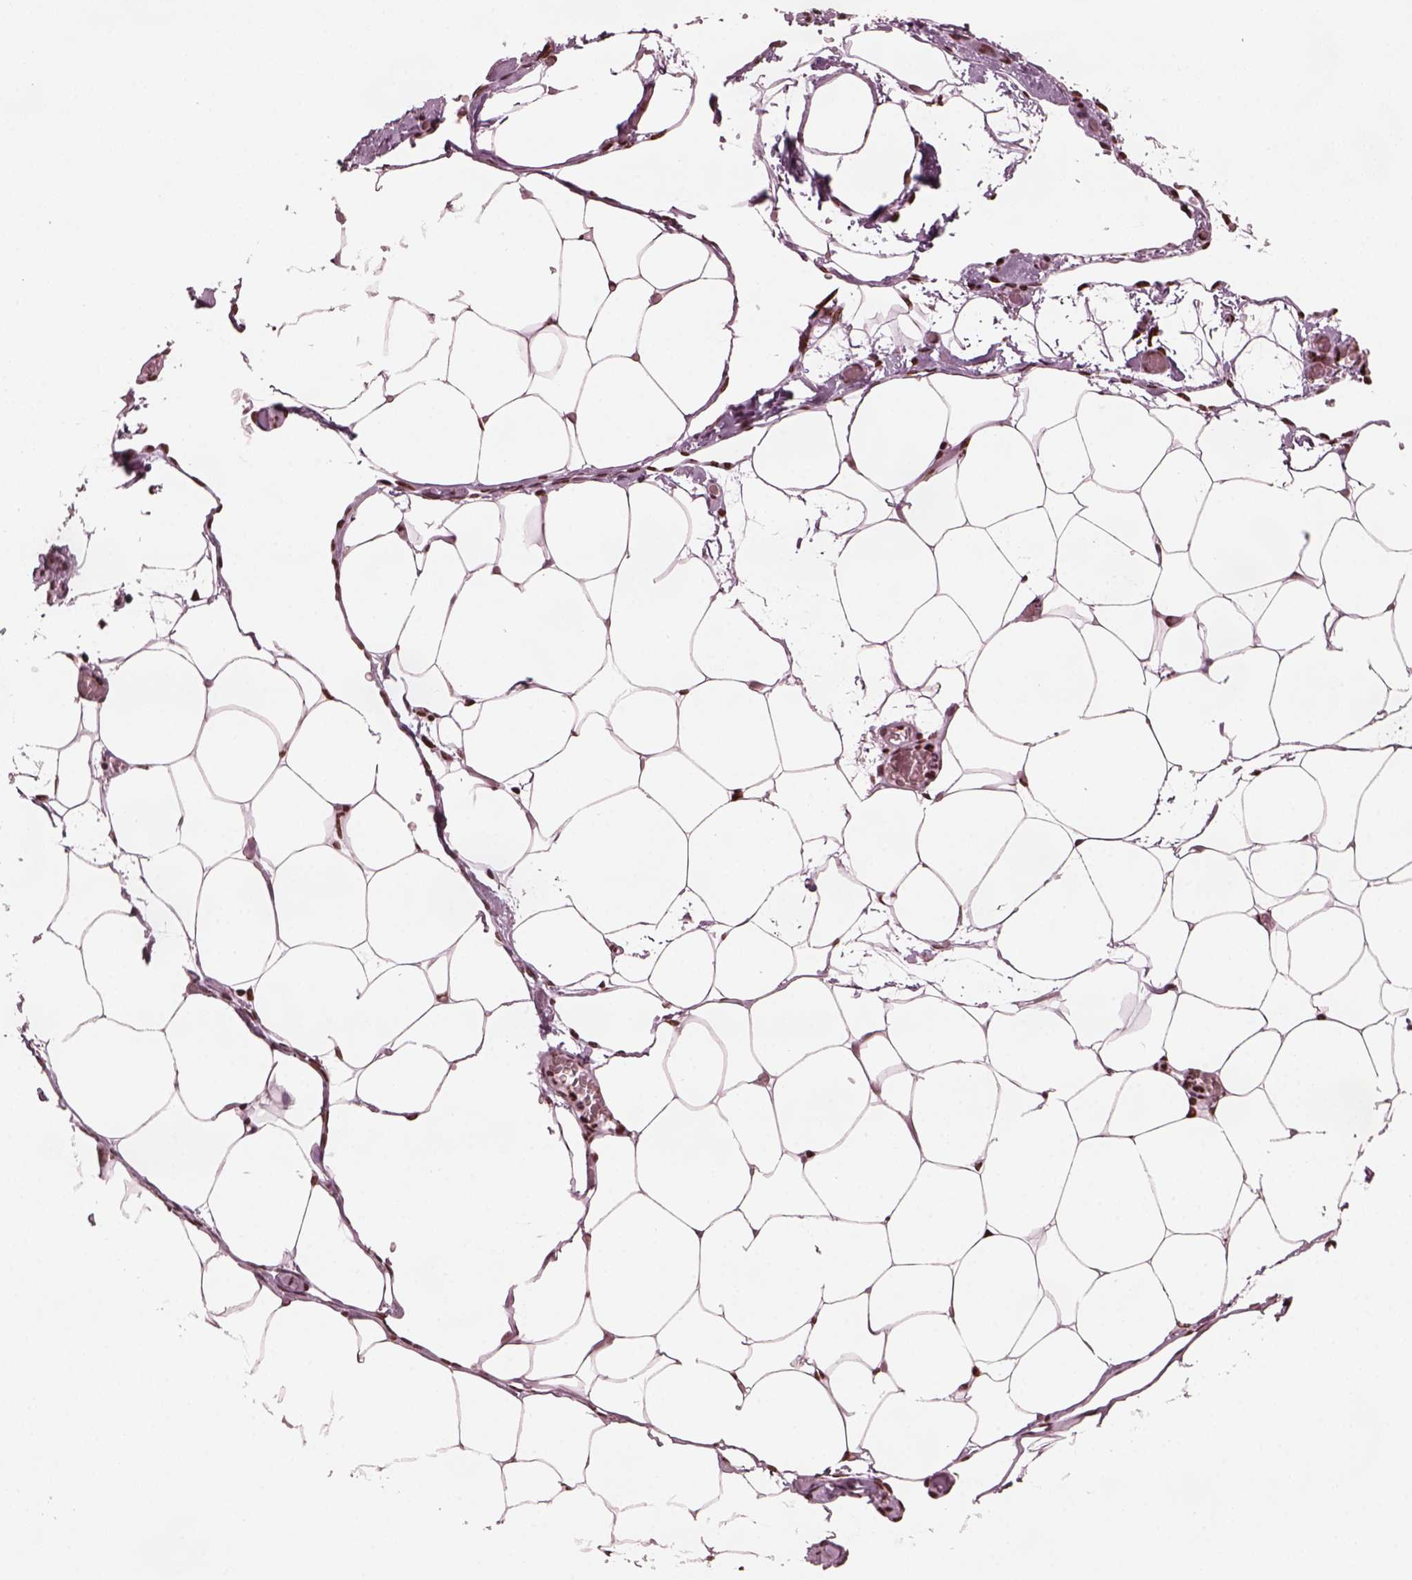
{"staining": {"intensity": "strong", "quantity": ">75%", "location": "nuclear"}, "tissue": "adipose tissue", "cell_type": "Adipocytes", "image_type": "normal", "snomed": [{"axis": "morphology", "description": "Normal tissue, NOS"}, {"axis": "topography", "description": "Adipose tissue"}], "caption": "Immunohistochemistry (IHC) of unremarkable adipose tissue shows high levels of strong nuclear expression in approximately >75% of adipocytes. The staining was performed using DAB (3,3'-diaminobenzidine) to visualize the protein expression in brown, while the nuclei were stained in blue with hematoxylin (Magnification: 20x).", "gene": "CBFA2T3", "patient": {"sex": "male", "age": 57}}